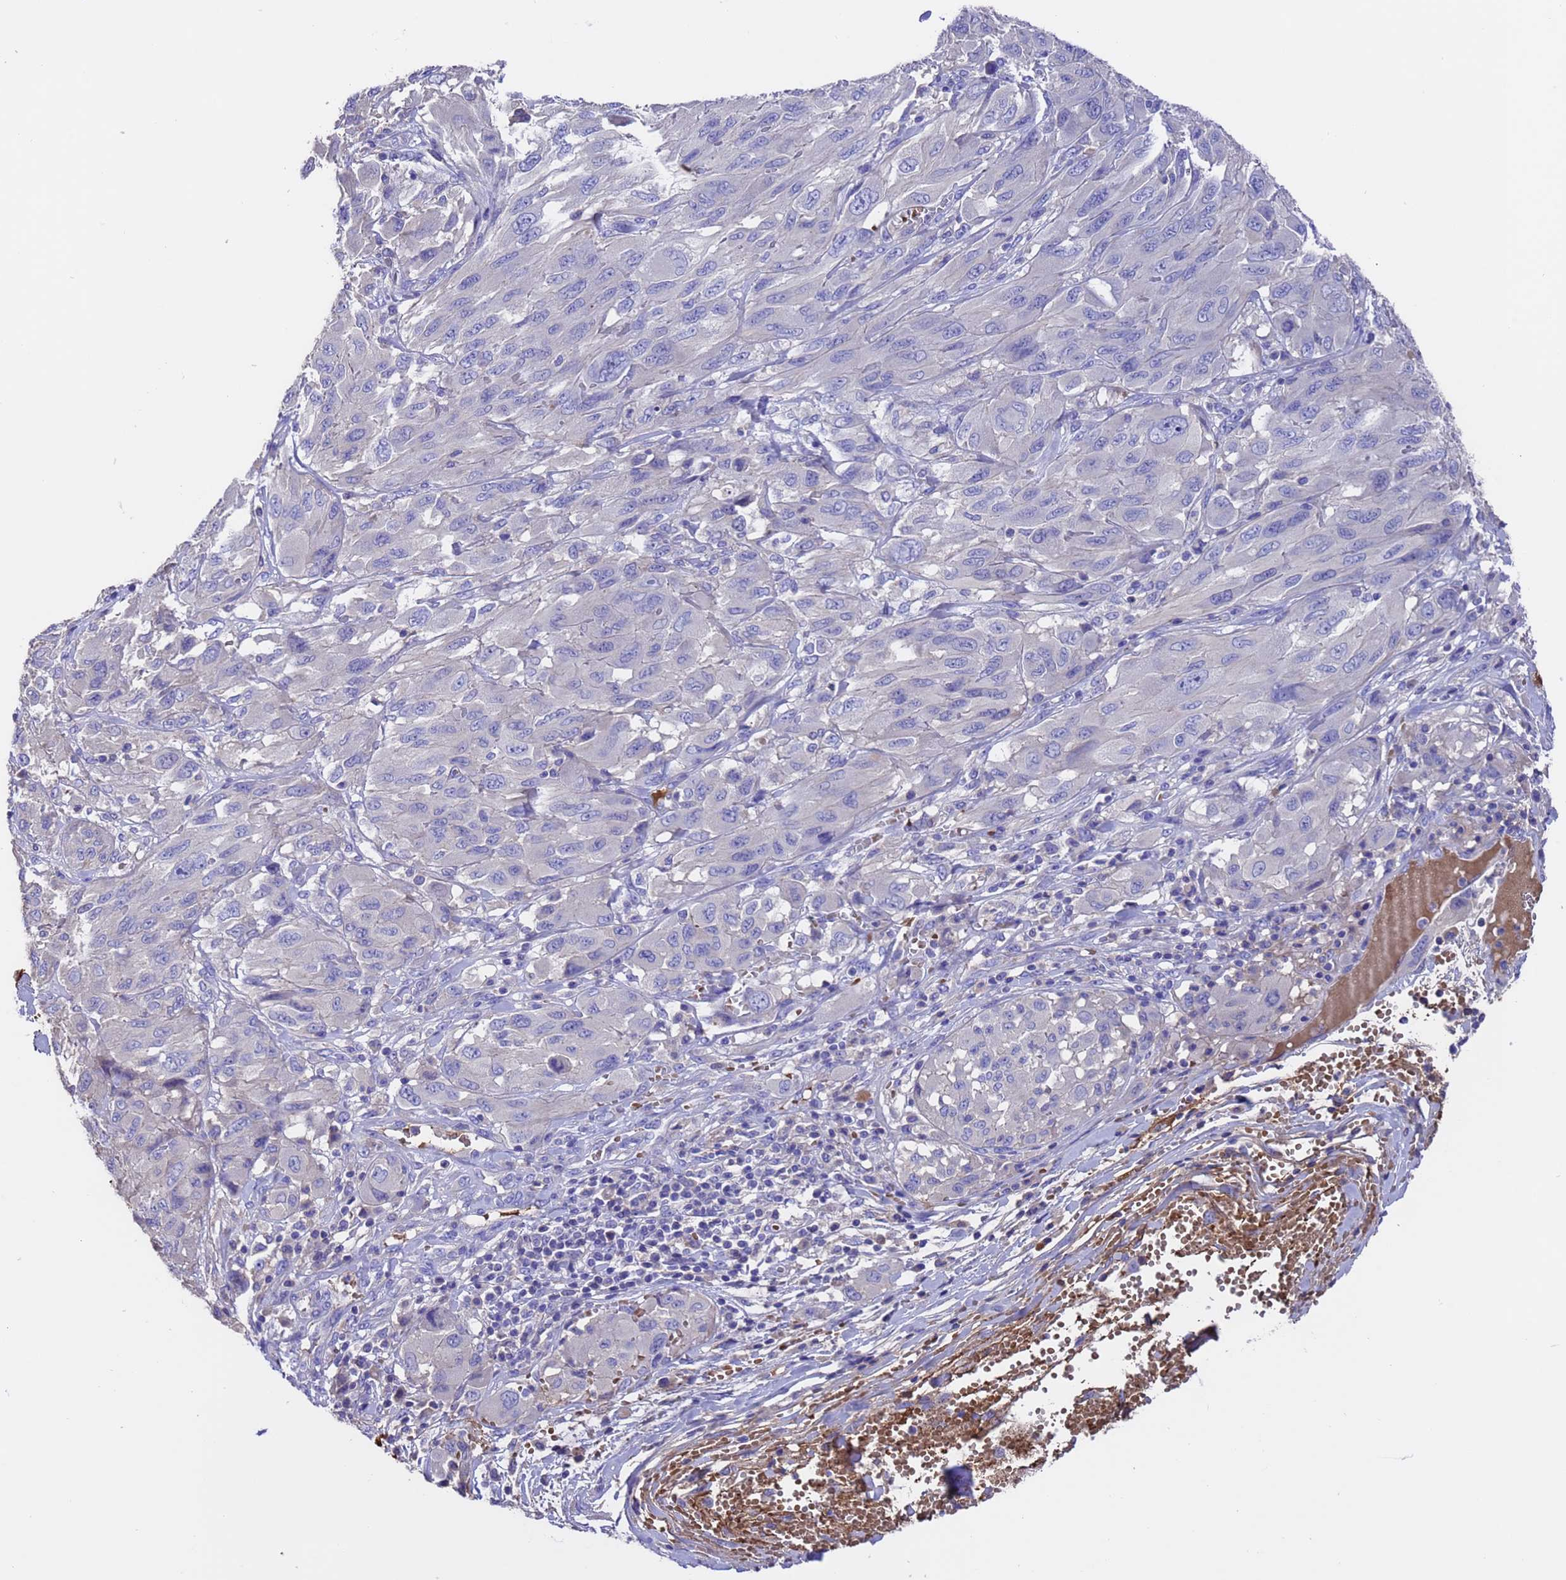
{"staining": {"intensity": "negative", "quantity": "none", "location": "none"}, "tissue": "melanoma", "cell_type": "Tumor cells", "image_type": "cancer", "snomed": [{"axis": "morphology", "description": "Malignant melanoma, NOS"}, {"axis": "topography", "description": "Skin"}], "caption": "Malignant melanoma was stained to show a protein in brown. There is no significant expression in tumor cells.", "gene": "ELP6", "patient": {"sex": "female", "age": 91}}